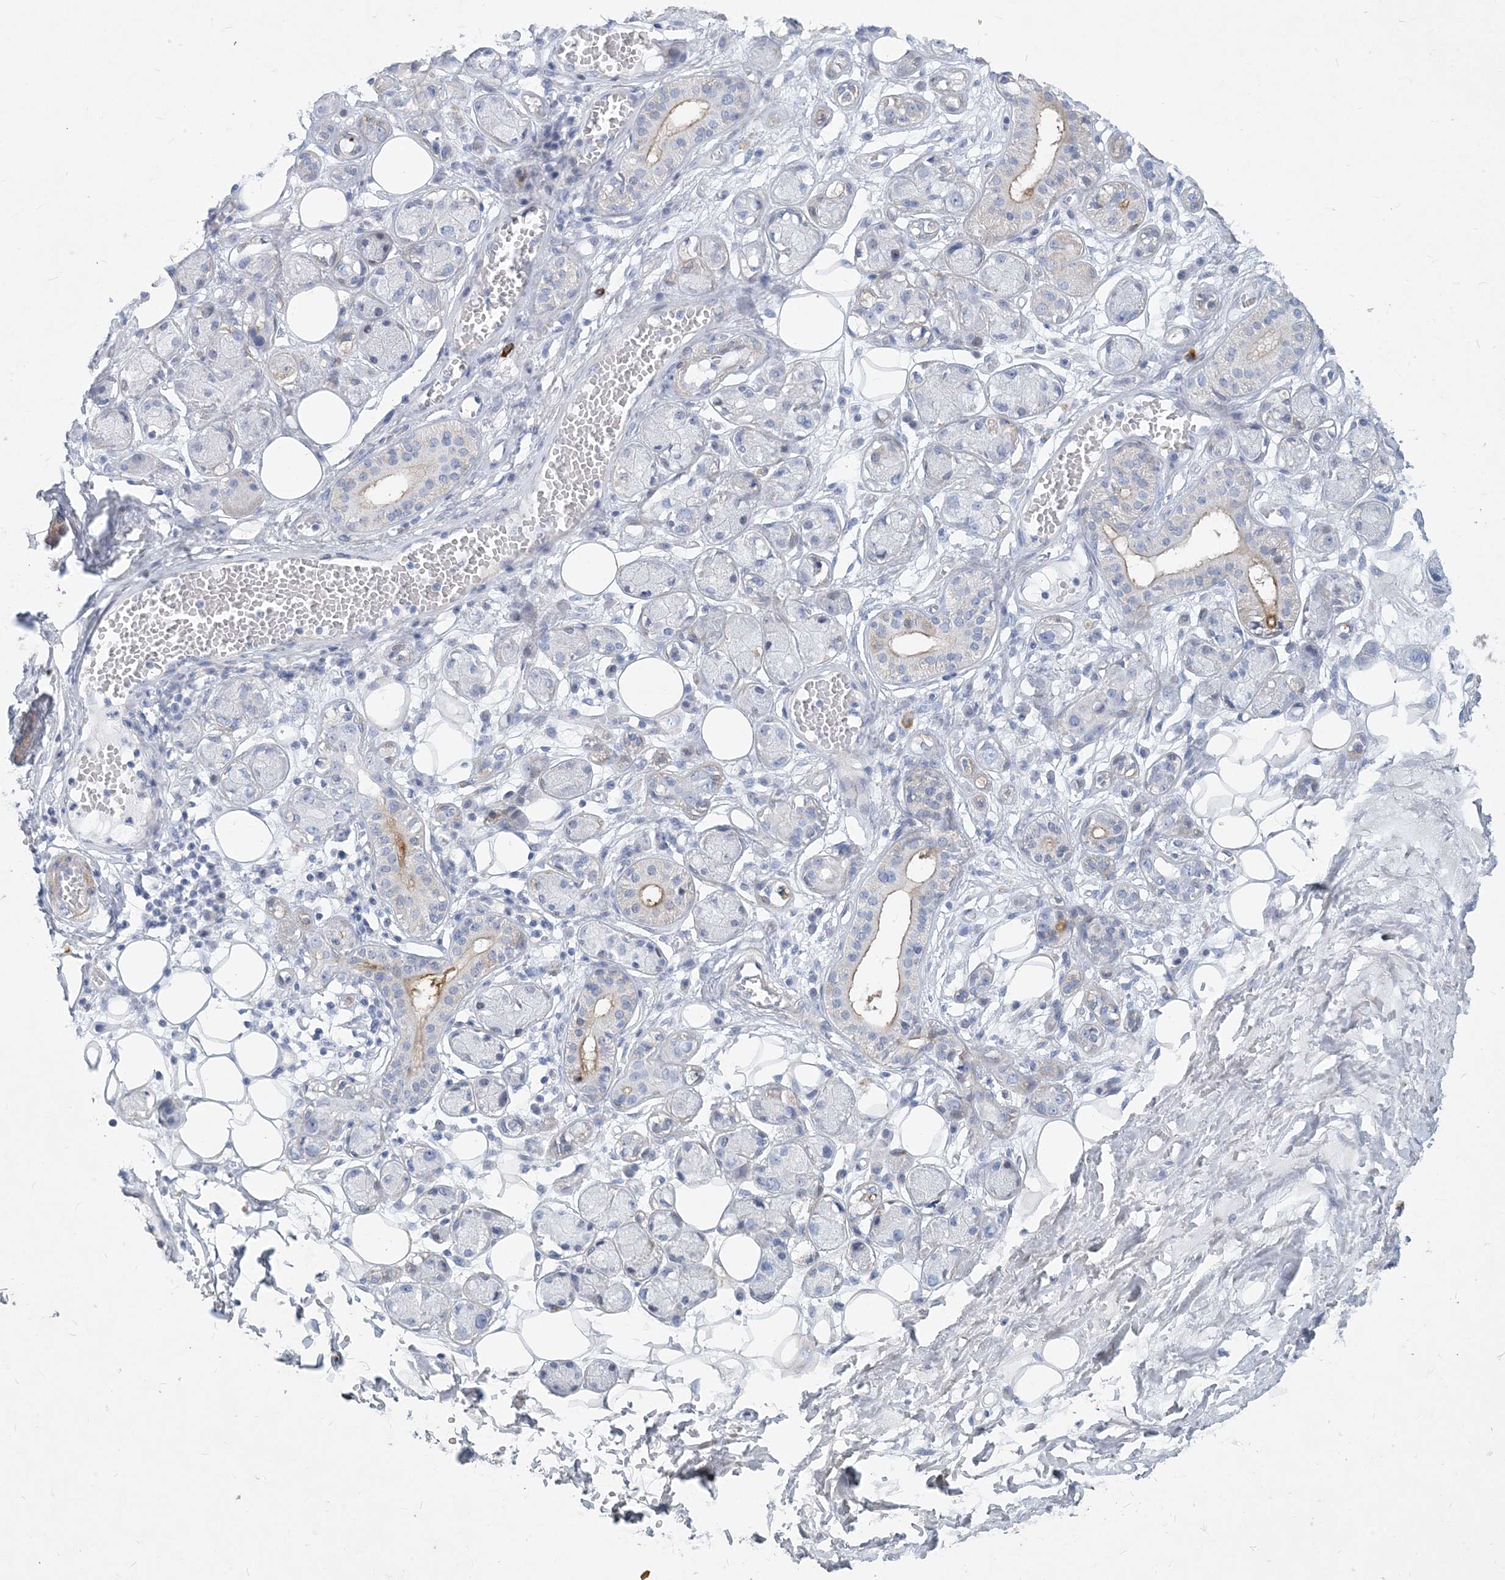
{"staining": {"intensity": "negative", "quantity": "none", "location": "none"}, "tissue": "adipose tissue", "cell_type": "Adipocytes", "image_type": "normal", "snomed": [{"axis": "morphology", "description": "Normal tissue, NOS"}, {"axis": "morphology", "description": "Inflammation, NOS"}, {"axis": "topography", "description": "Salivary gland"}, {"axis": "topography", "description": "Peripheral nerve tissue"}], "caption": "This is an IHC image of normal adipose tissue. There is no staining in adipocytes.", "gene": "MOXD1", "patient": {"sex": "female", "age": 75}}